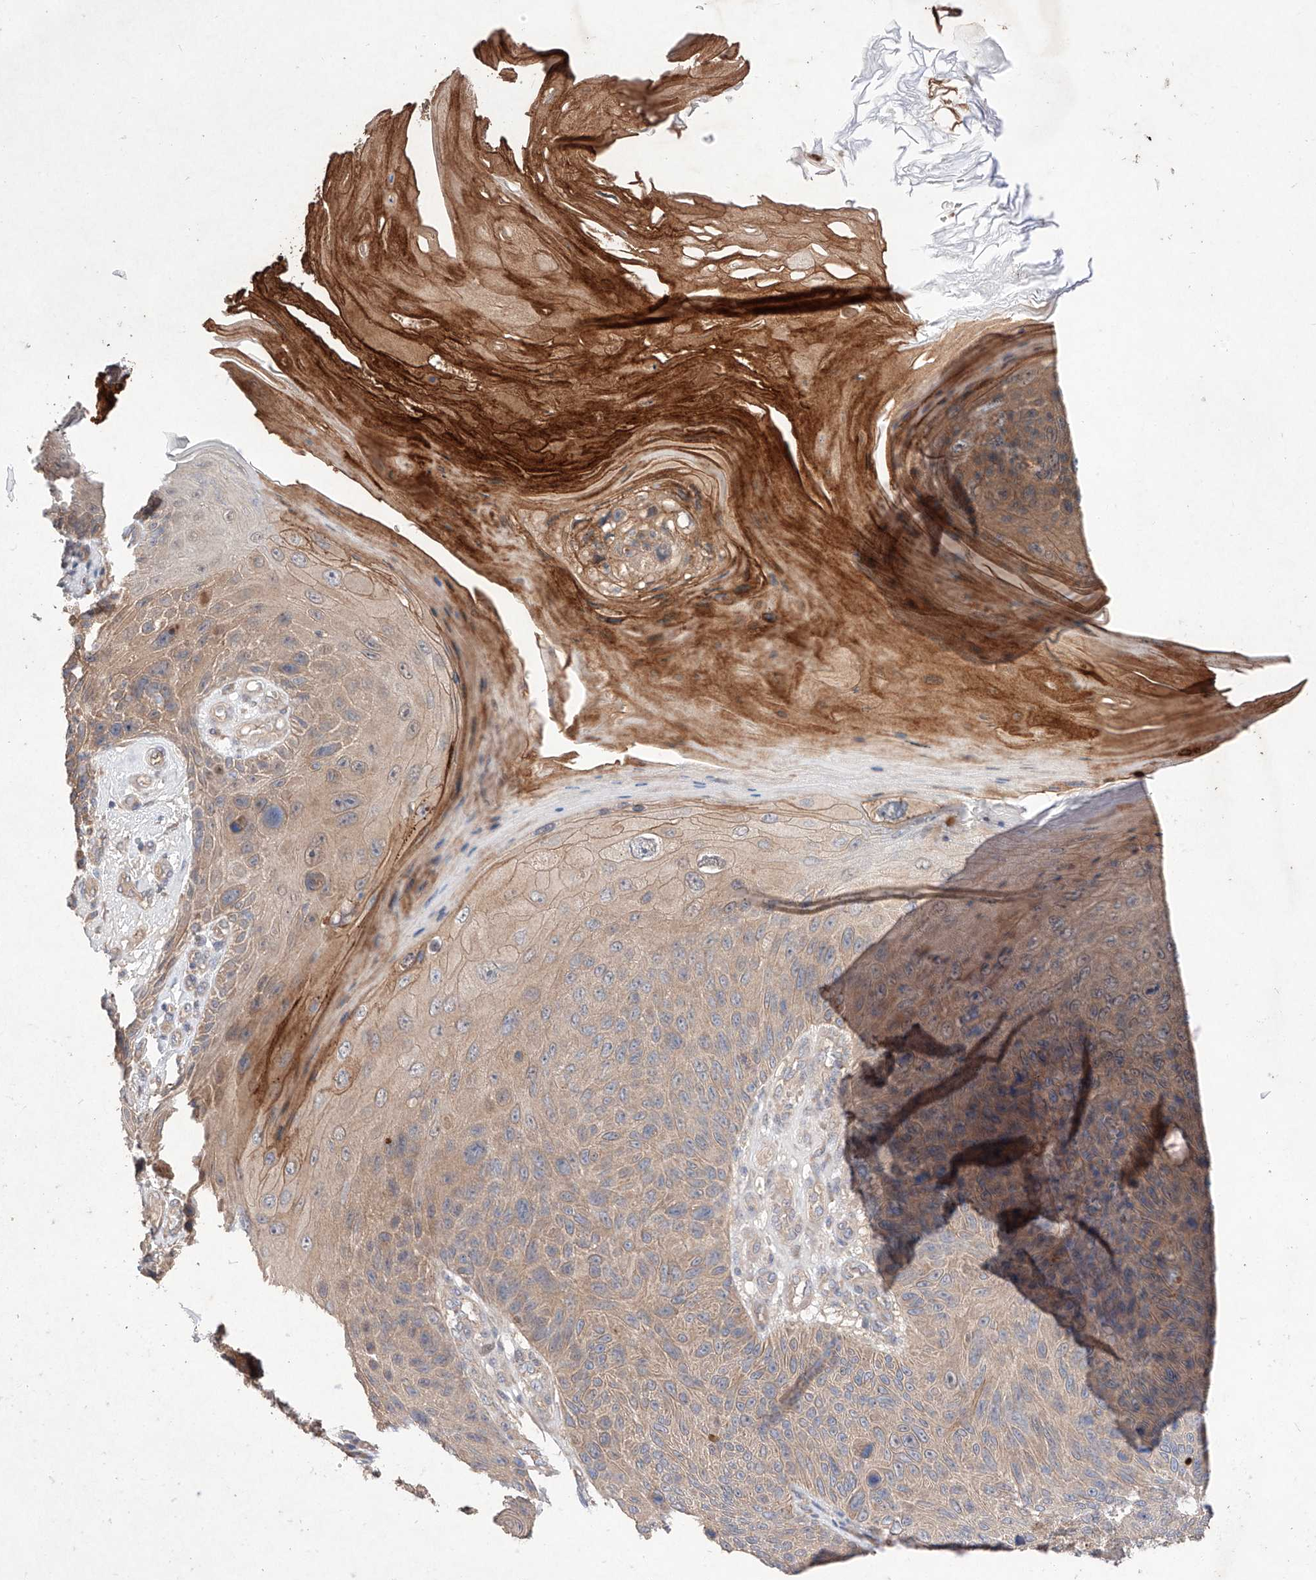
{"staining": {"intensity": "weak", "quantity": "<25%", "location": "cytoplasmic/membranous"}, "tissue": "skin cancer", "cell_type": "Tumor cells", "image_type": "cancer", "snomed": [{"axis": "morphology", "description": "Squamous cell carcinoma, NOS"}, {"axis": "topography", "description": "Skin"}], "caption": "Protein analysis of skin cancer demonstrates no significant expression in tumor cells. The staining was performed using DAB to visualize the protein expression in brown, while the nuclei were stained in blue with hematoxylin (Magnification: 20x).", "gene": "C6orf62", "patient": {"sex": "female", "age": 88}}